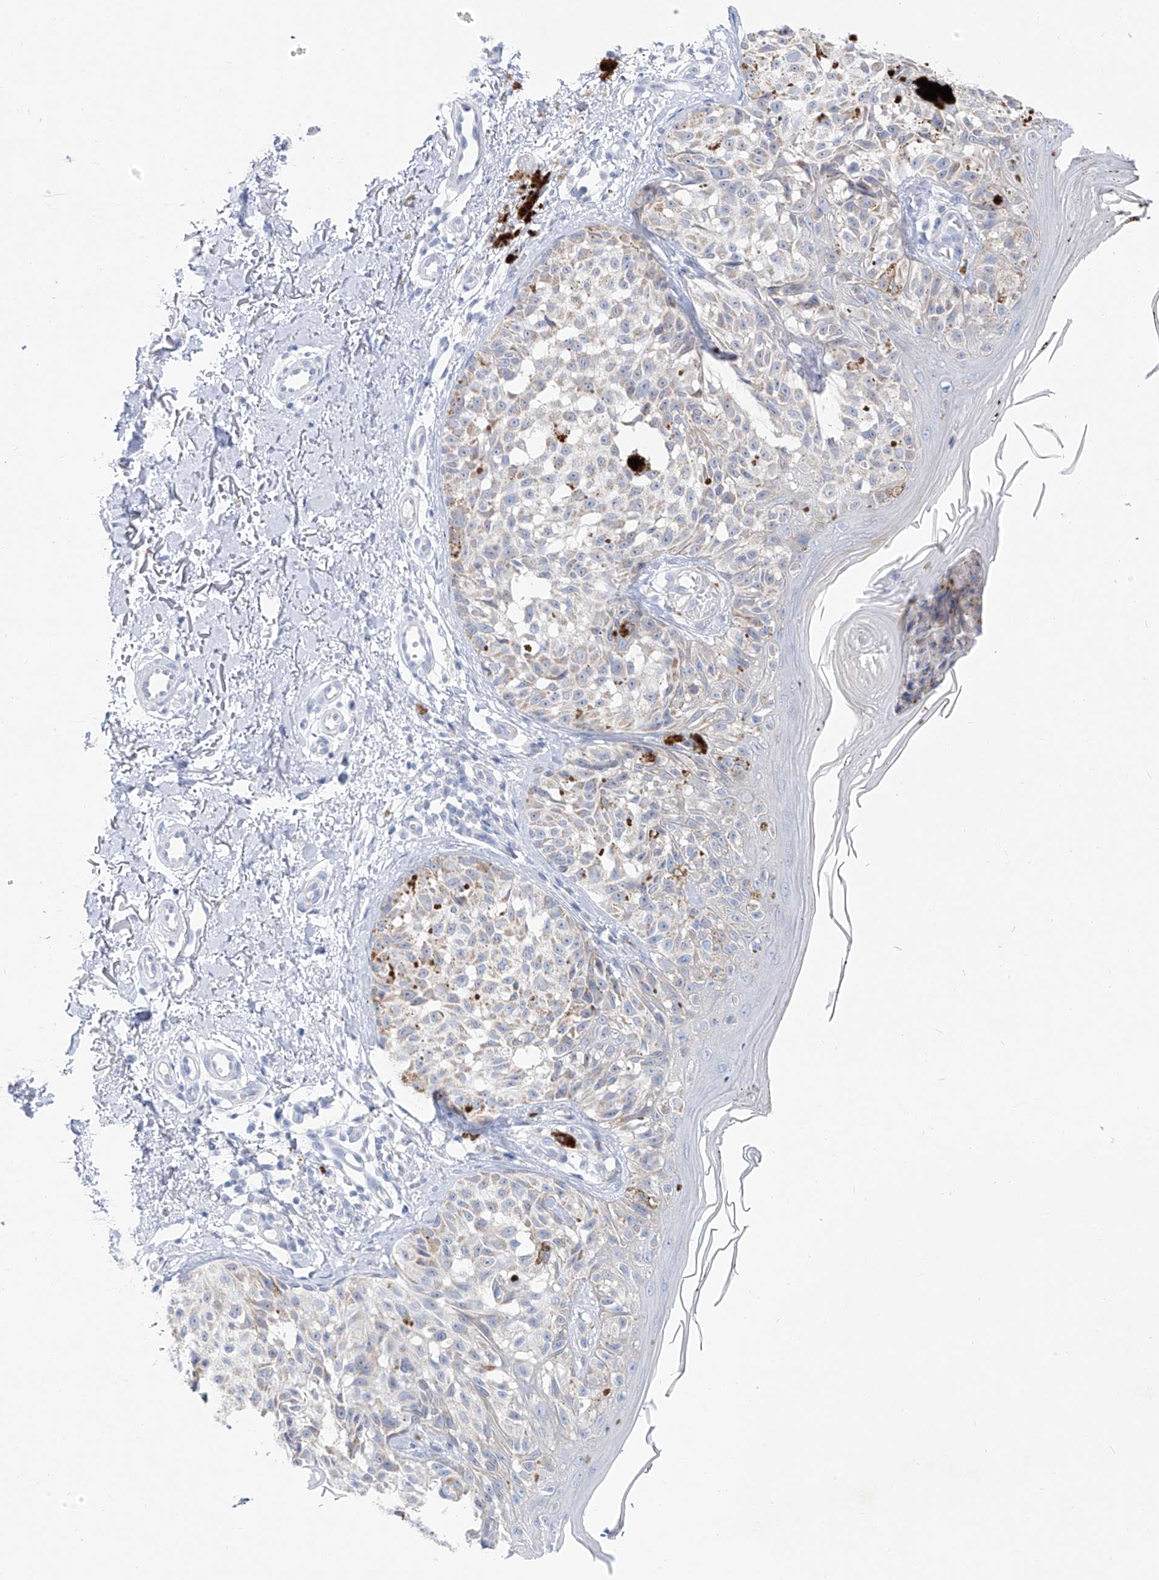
{"staining": {"intensity": "negative", "quantity": "none", "location": "none"}, "tissue": "melanoma", "cell_type": "Tumor cells", "image_type": "cancer", "snomed": [{"axis": "morphology", "description": "Malignant melanoma, NOS"}, {"axis": "topography", "description": "Skin"}], "caption": "Immunohistochemistry of melanoma displays no expression in tumor cells. Nuclei are stained in blue.", "gene": "UFL1", "patient": {"sex": "female", "age": 50}}